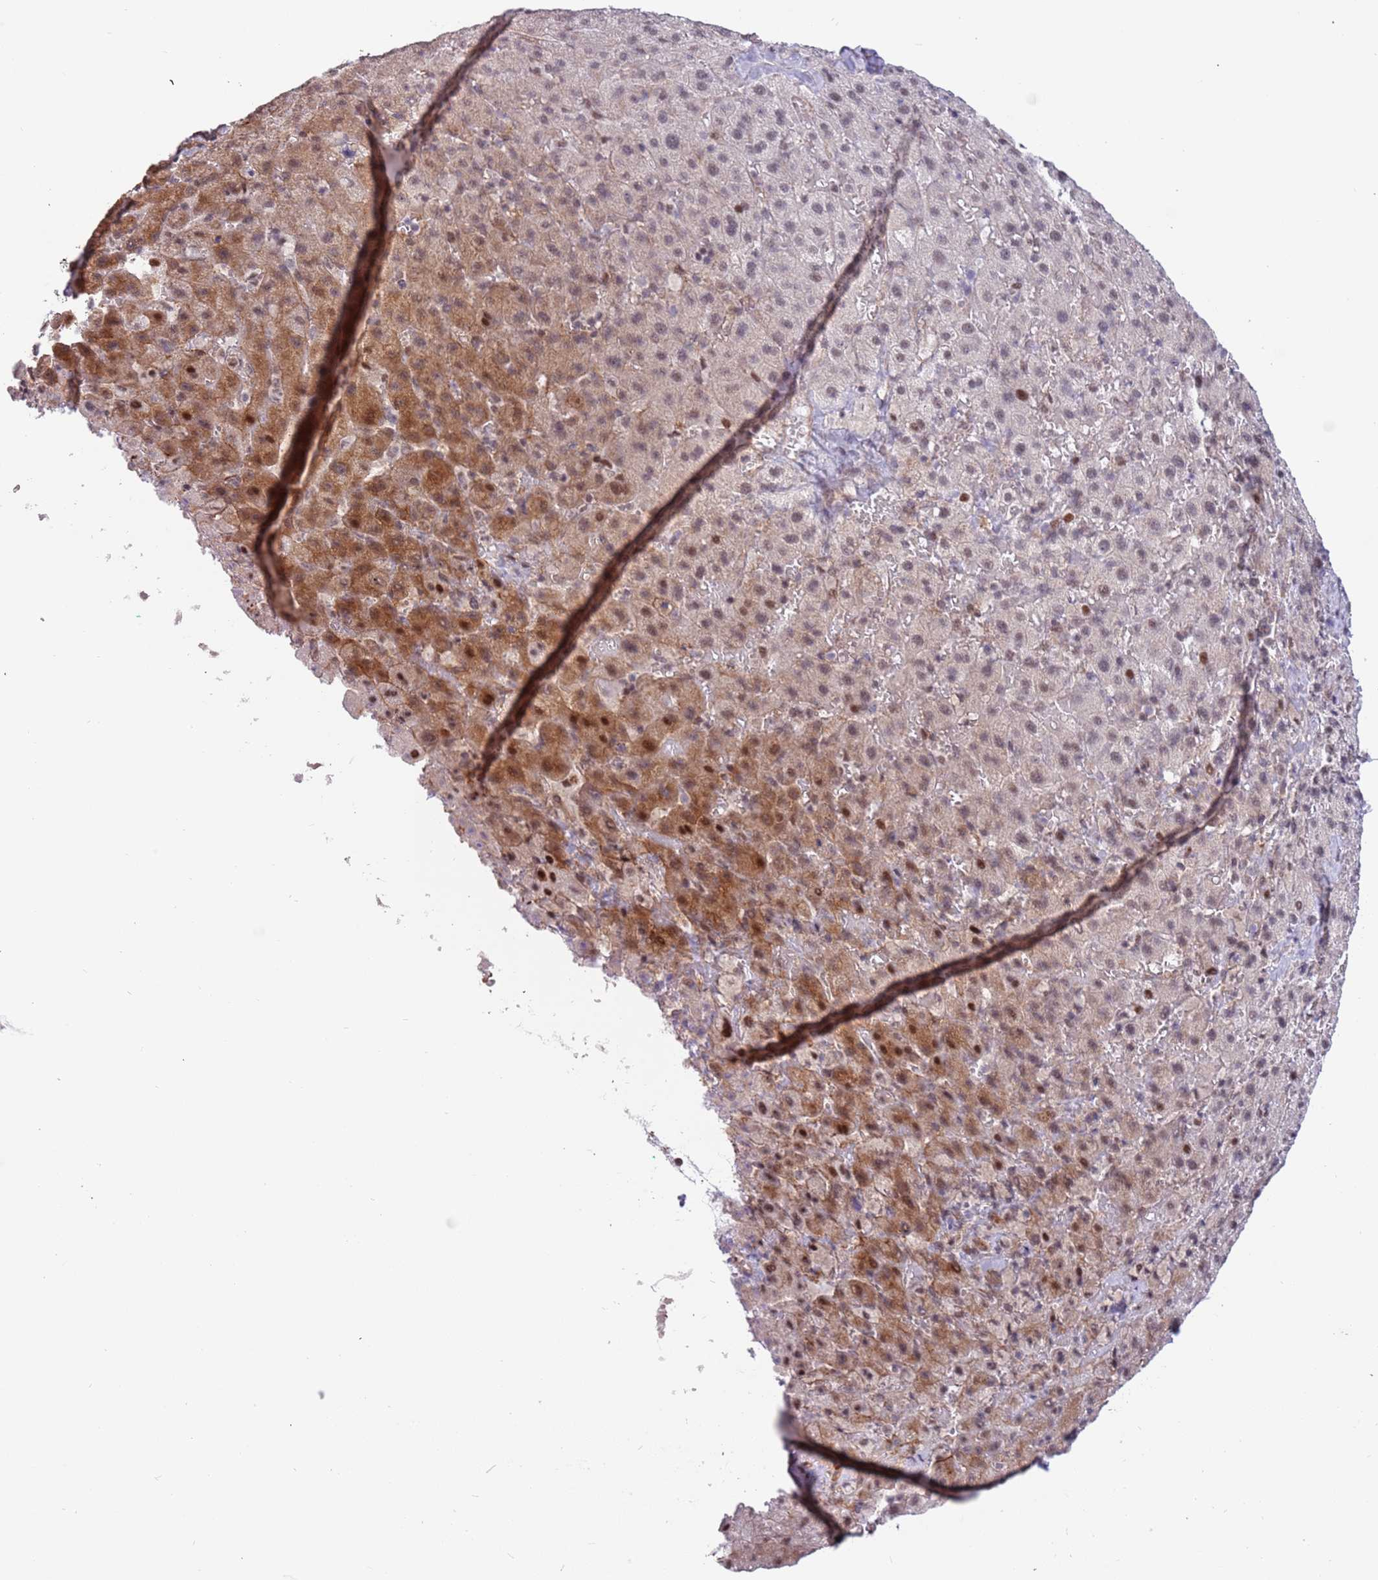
{"staining": {"intensity": "moderate", "quantity": ">75%", "location": "cytoplasmic/membranous,nuclear"}, "tissue": "liver cancer", "cell_type": "Tumor cells", "image_type": "cancer", "snomed": [{"axis": "morphology", "description": "Carcinoma, Hepatocellular, NOS"}, {"axis": "topography", "description": "Liver"}], "caption": "Tumor cells show medium levels of moderate cytoplasmic/membranous and nuclear positivity in about >75% of cells in liver cancer (hepatocellular carcinoma).", "gene": "LRMDA", "patient": {"sex": "female", "age": 58}}